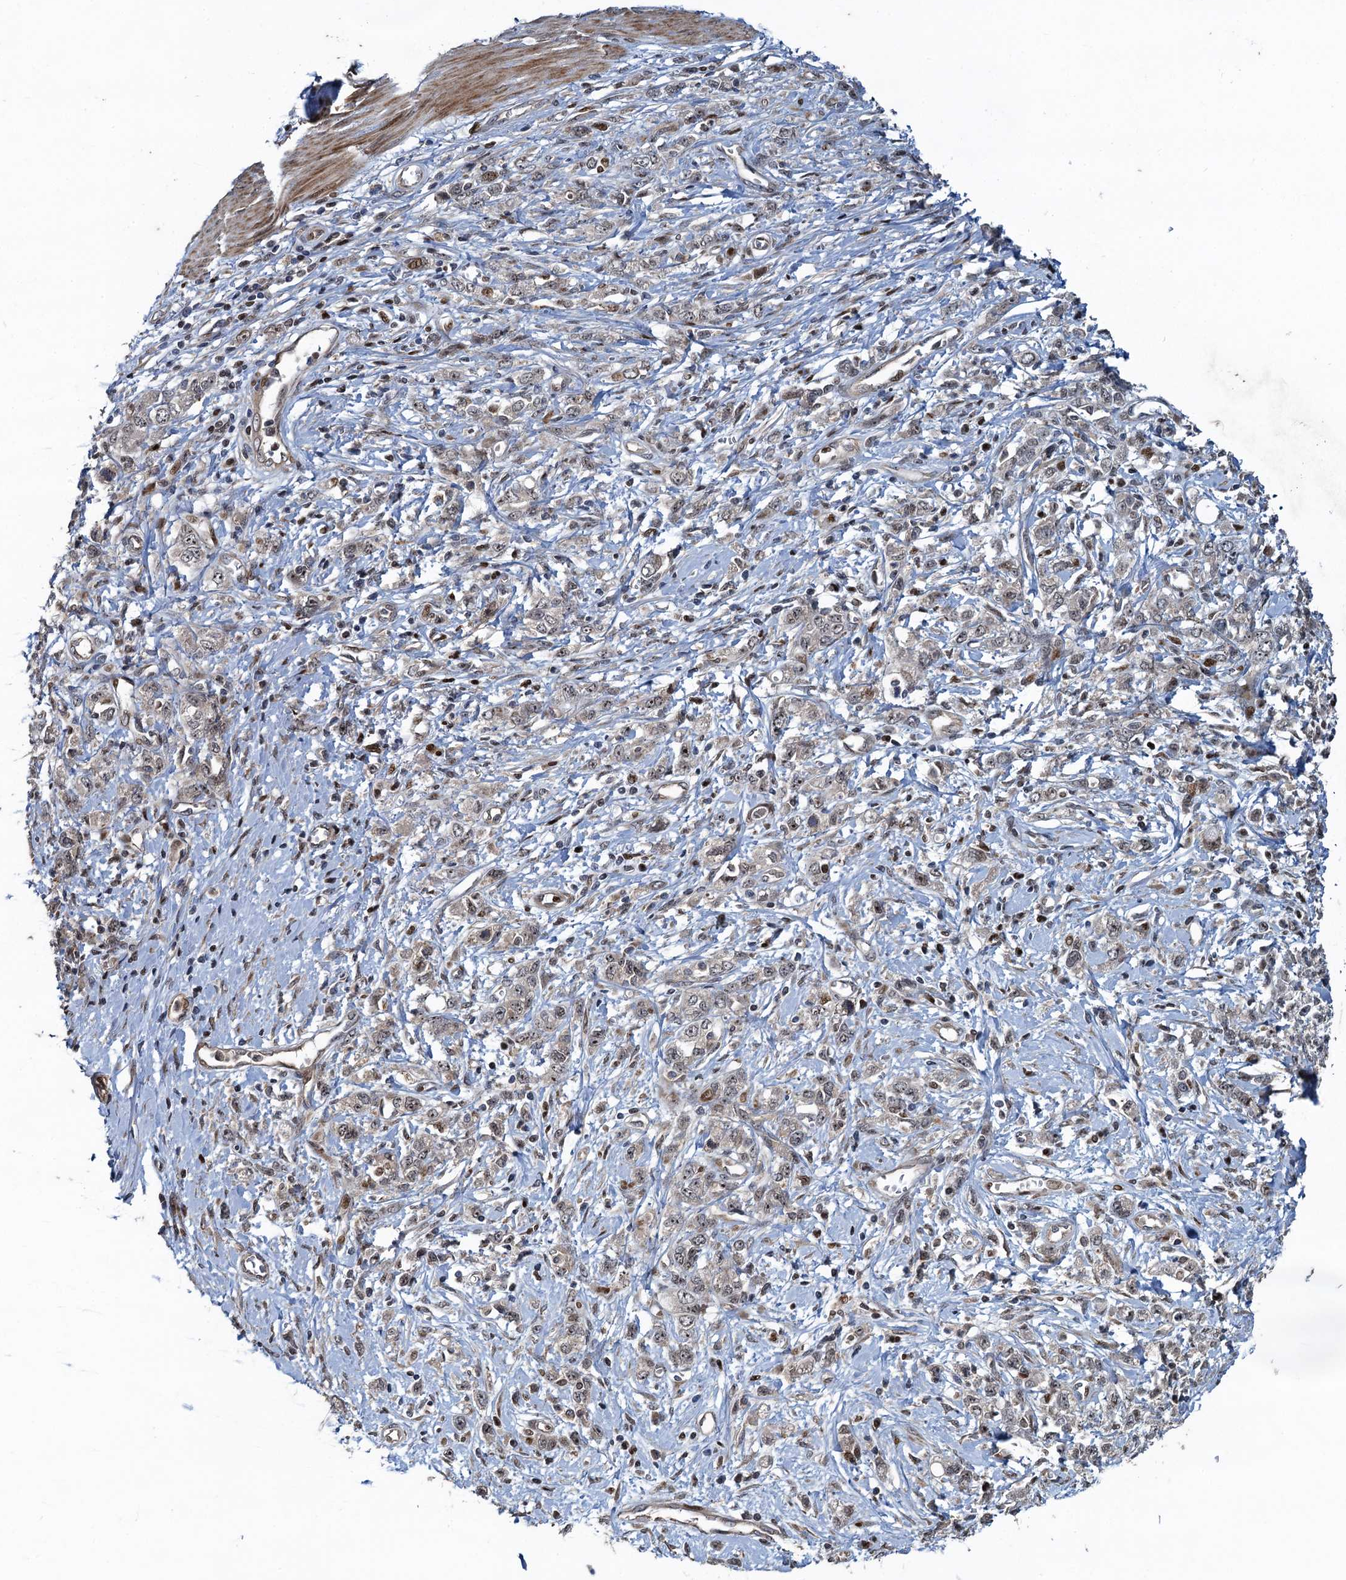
{"staining": {"intensity": "weak", "quantity": "25%-75%", "location": "nuclear"}, "tissue": "stomach cancer", "cell_type": "Tumor cells", "image_type": "cancer", "snomed": [{"axis": "morphology", "description": "Adenocarcinoma, NOS"}, {"axis": "topography", "description": "Stomach"}], "caption": "Tumor cells demonstrate weak nuclear staining in about 25%-75% of cells in stomach adenocarcinoma.", "gene": "ATOSA", "patient": {"sex": "female", "age": 76}}